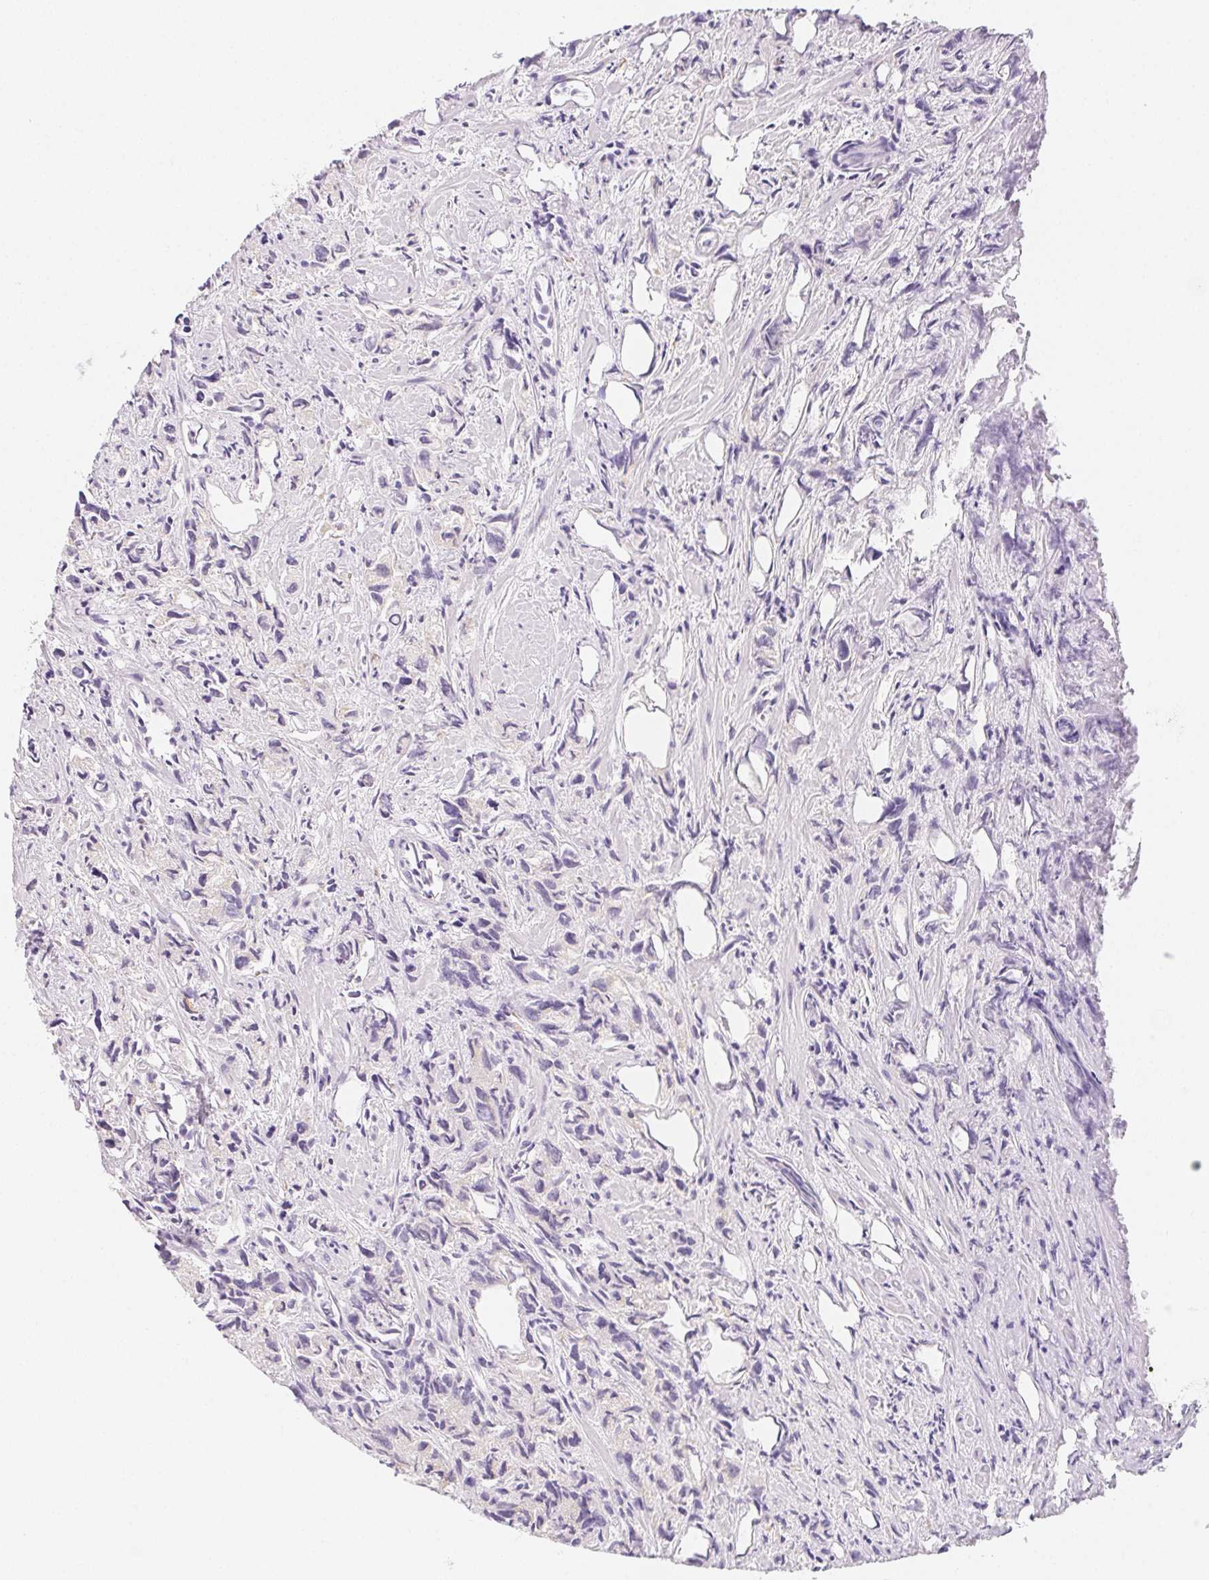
{"staining": {"intensity": "negative", "quantity": "none", "location": "none"}, "tissue": "prostate cancer", "cell_type": "Tumor cells", "image_type": "cancer", "snomed": [{"axis": "morphology", "description": "Adenocarcinoma, High grade"}, {"axis": "topography", "description": "Prostate"}], "caption": "Prostate cancer (adenocarcinoma (high-grade)) was stained to show a protein in brown. There is no significant expression in tumor cells.", "gene": "ZBBX", "patient": {"sex": "male", "age": 58}}